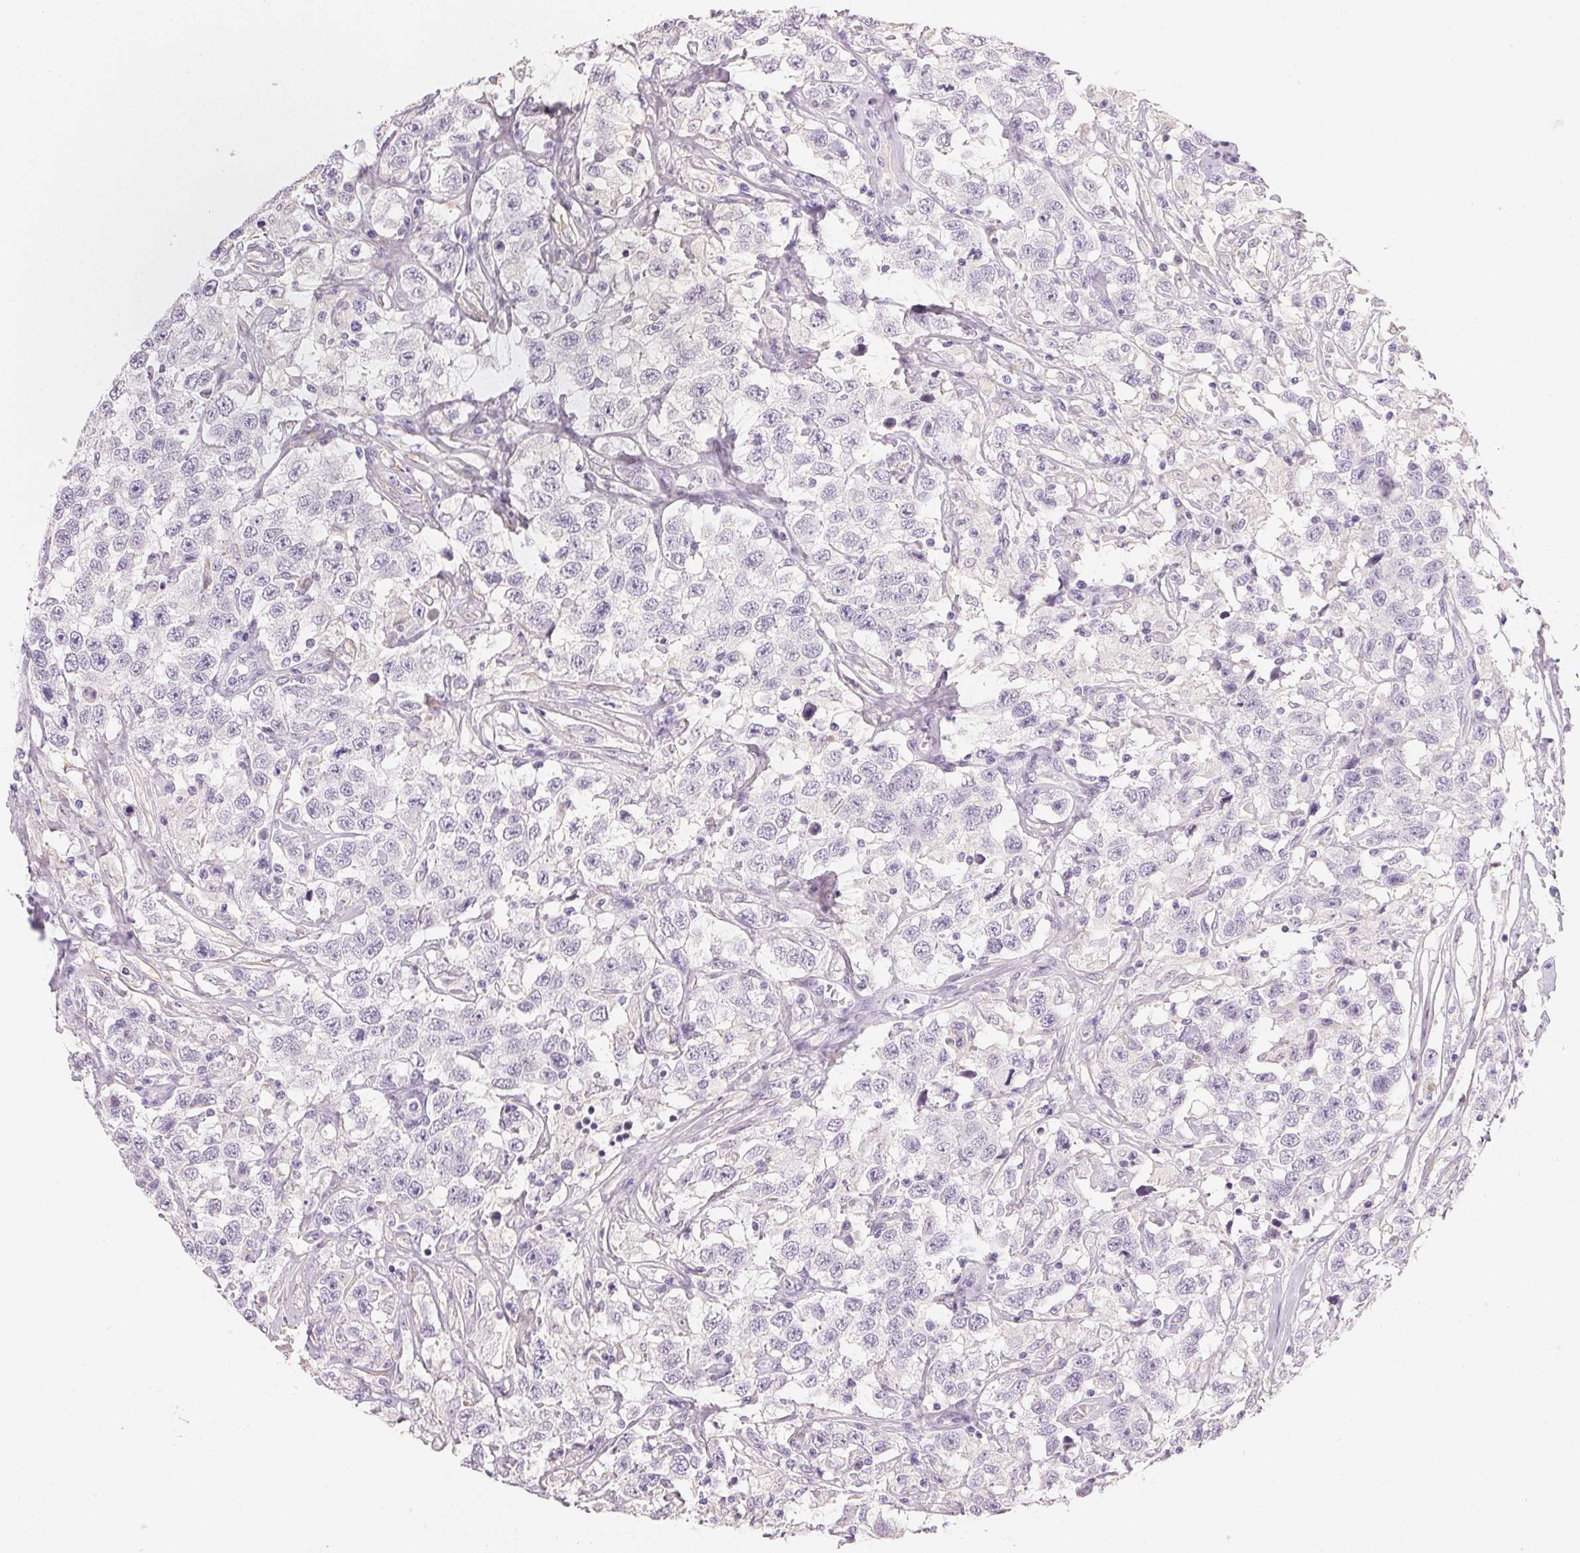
{"staining": {"intensity": "negative", "quantity": "none", "location": "none"}, "tissue": "testis cancer", "cell_type": "Tumor cells", "image_type": "cancer", "snomed": [{"axis": "morphology", "description": "Seminoma, NOS"}, {"axis": "topography", "description": "Testis"}], "caption": "The micrograph displays no significant expression in tumor cells of testis cancer (seminoma).", "gene": "MIOX", "patient": {"sex": "male", "age": 41}}